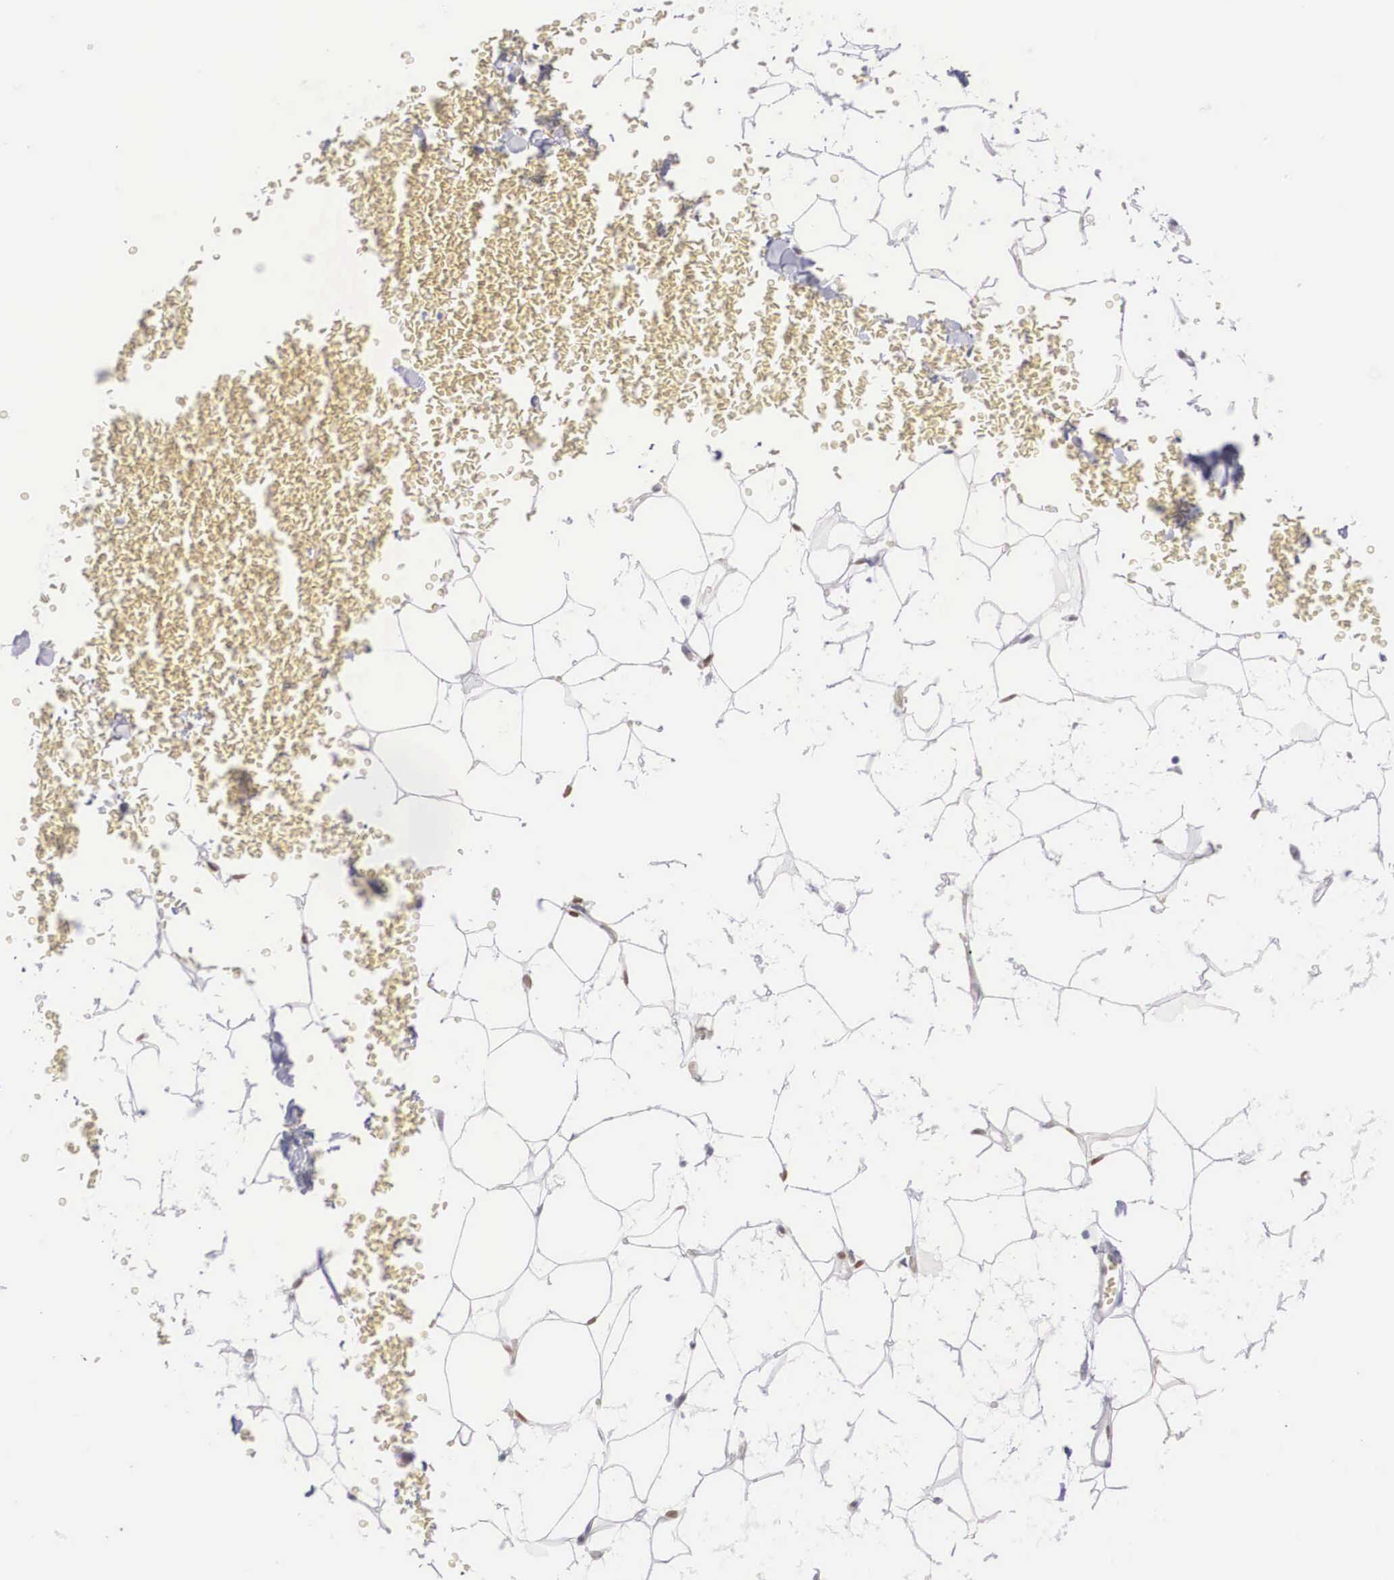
{"staining": {"intensity": "negative", "quantity": "none", "location": "none"}, "tissue": "adipose tissue", "cell_type": "Adipocytes", "image_type": "normal", "snomed": [{"axis": "morphology", "description": "Normal tissue, NOS"}, {"axis": "morphology", "description": "Inflammation, NOS"}, {"axis": "topography", "description": "Lymph node"}, {"axis": "topography", "description": "Peripheral nerve tissue"}], "caption": "Photomicrograph shows no protein expression in adipocytes of benign adipose tissue. (Brightfield microscopy of DAB immunohistochemistry at high magnification).", "gene": "HMGN5", "patient": {"sex": "male", "age": 52}}